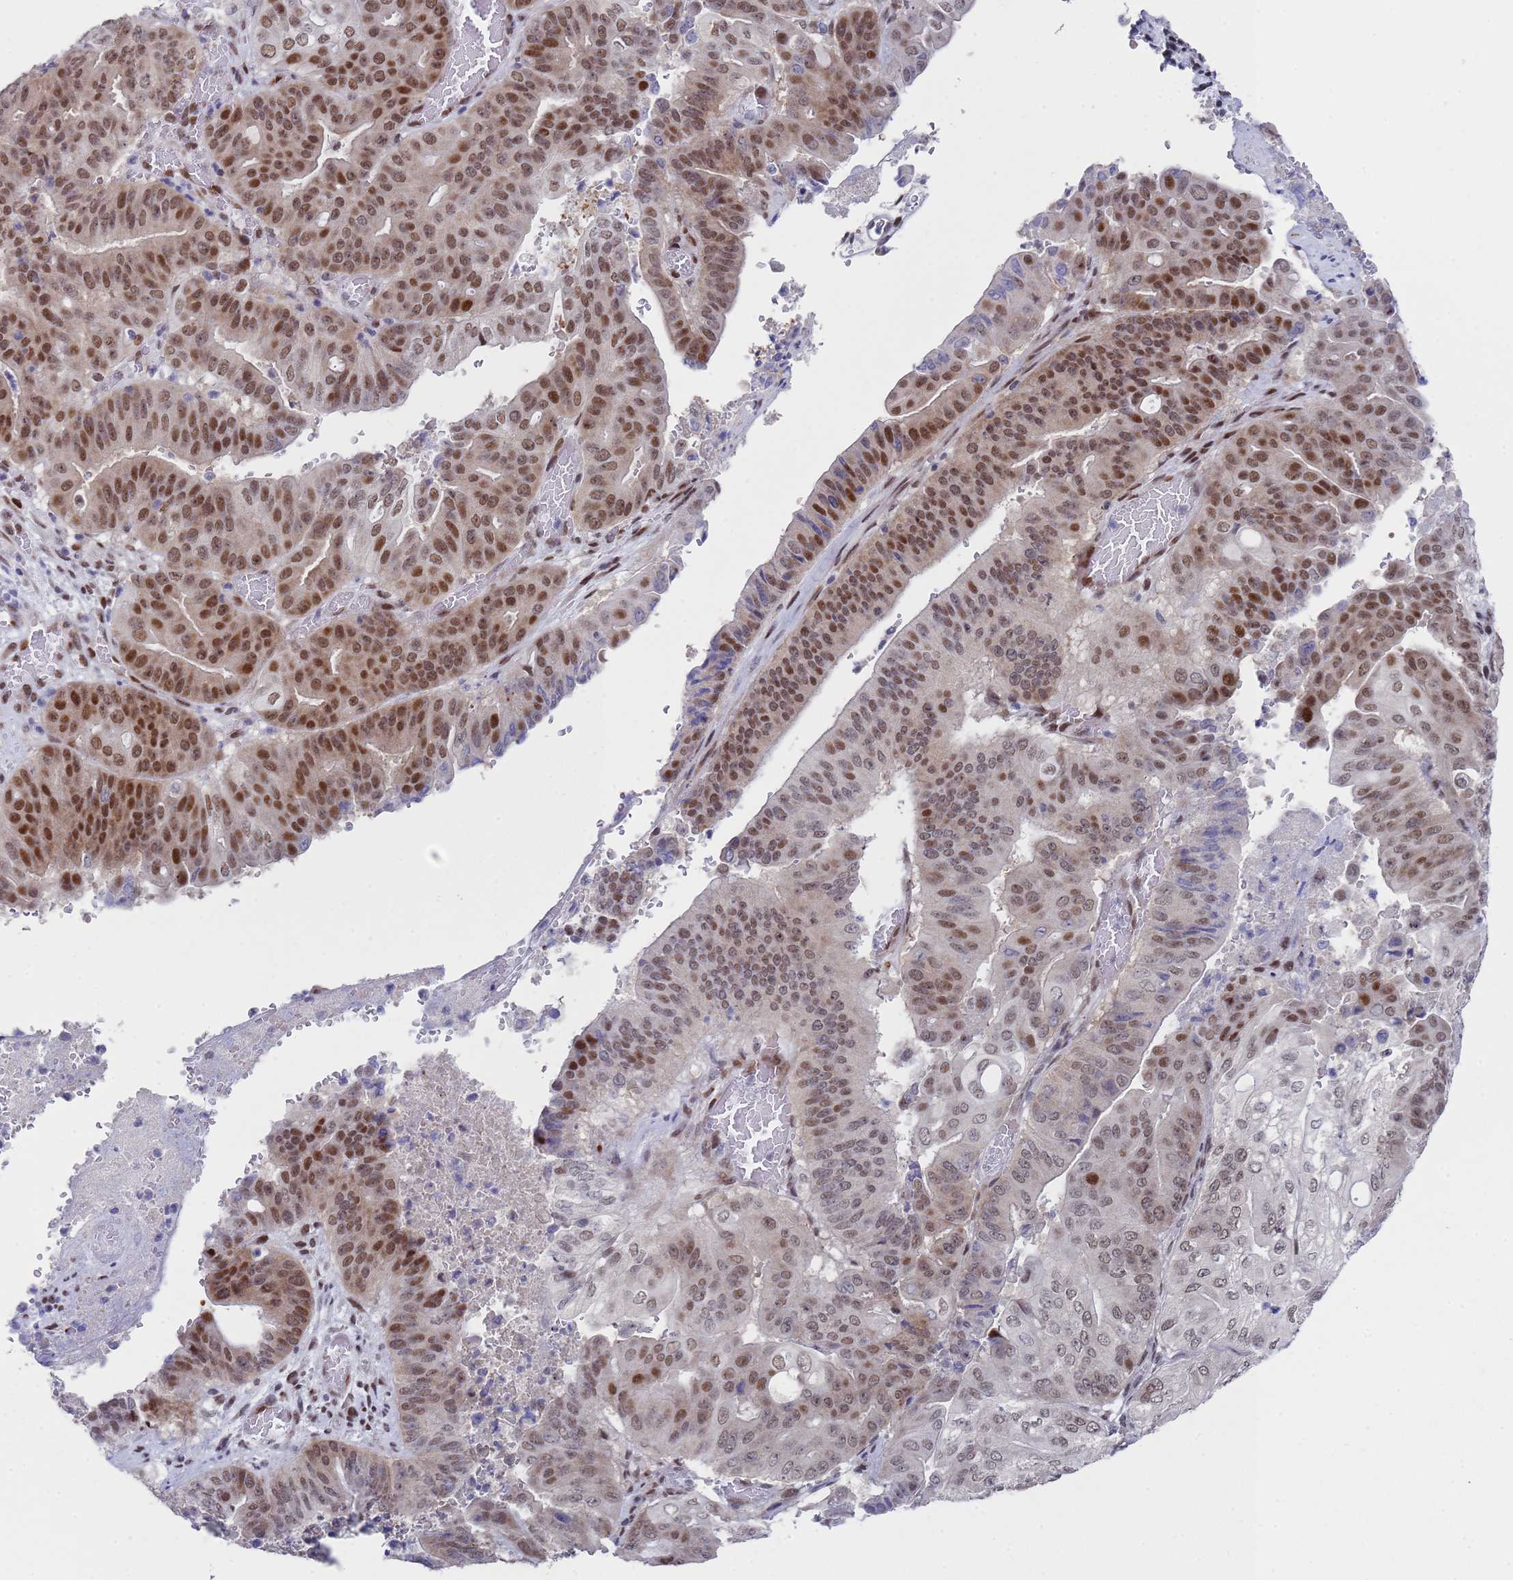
{"staining": {"intensity": "moderate", "quantity": "25%-75%", "location": "nuclear"}, "tissue": "pancreatic cancer", "cell_type": "Tumor cells", "image_type": "cancer", "snomed": [{"axis": "morphology", "description": "Adenocarcinoma, NOS"}, {"axis": "topography", "description": "Pancreas"}], "caption": "A histopathology image of human pancreatic cancer stained for a protein reveals moderate nuclear brown staining in tumor cells.", "gene": "COPS6", "patient": {"sex": "female", "age": 77}}